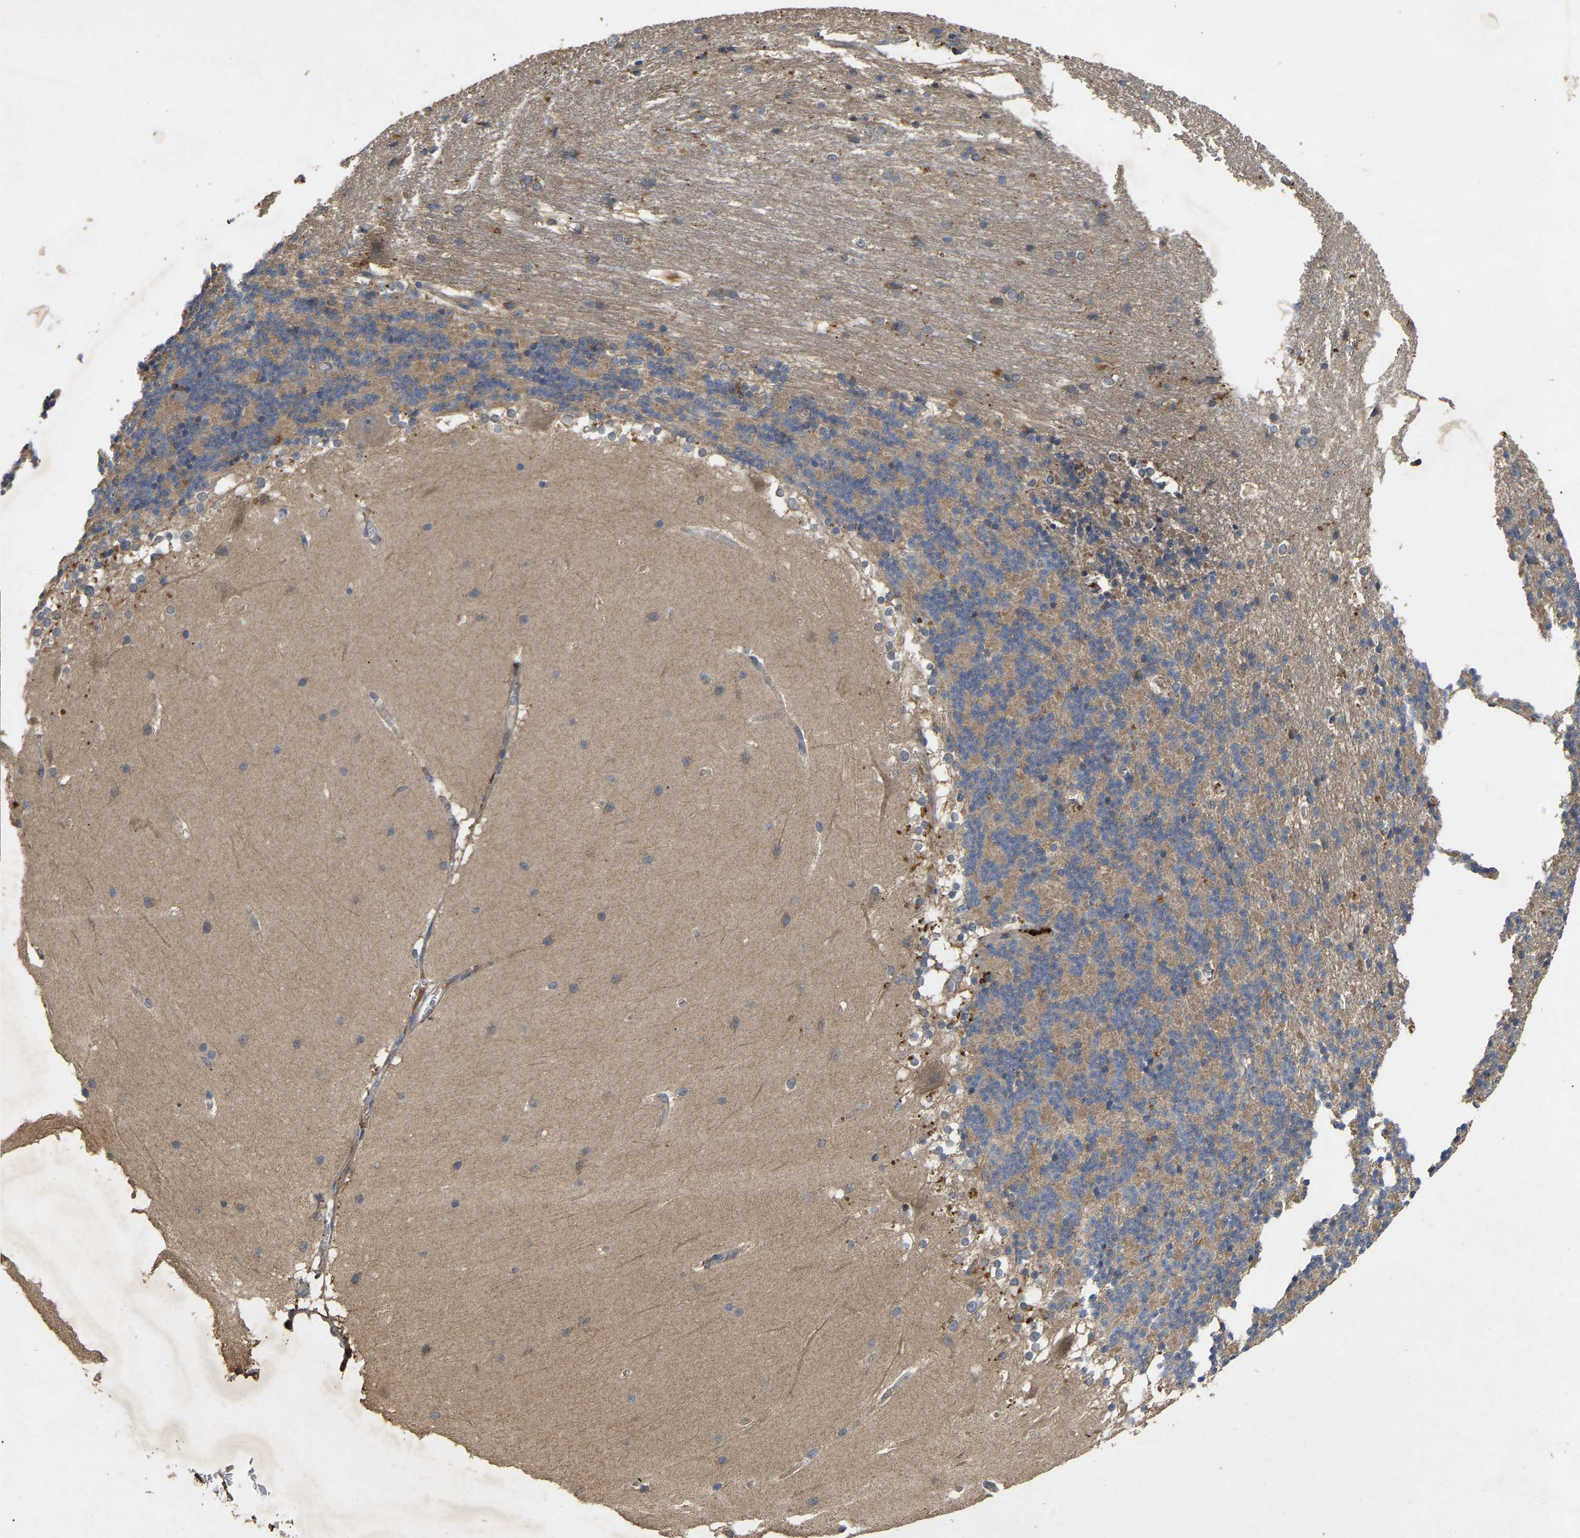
{"staining": {"intensity": "weak", "quantity": "<25%", "location": "cytoplasmic/membranous"}, "tissue": "cerebellum", "cell_type": "Cells in granular layer", "image_type": "normal", "snomed": [{"axis": "morphology", "description": "Normal tissue, NOS"}, {"axis": "topography", "description": "Cerebellum"}], "caption": "Immunohistochemistry (IHC) of benign cerebellum demonstrates no expression in cells in granular layer.", "gene": "LPAR2", "patient": {"sex": "female", "age": 19}}